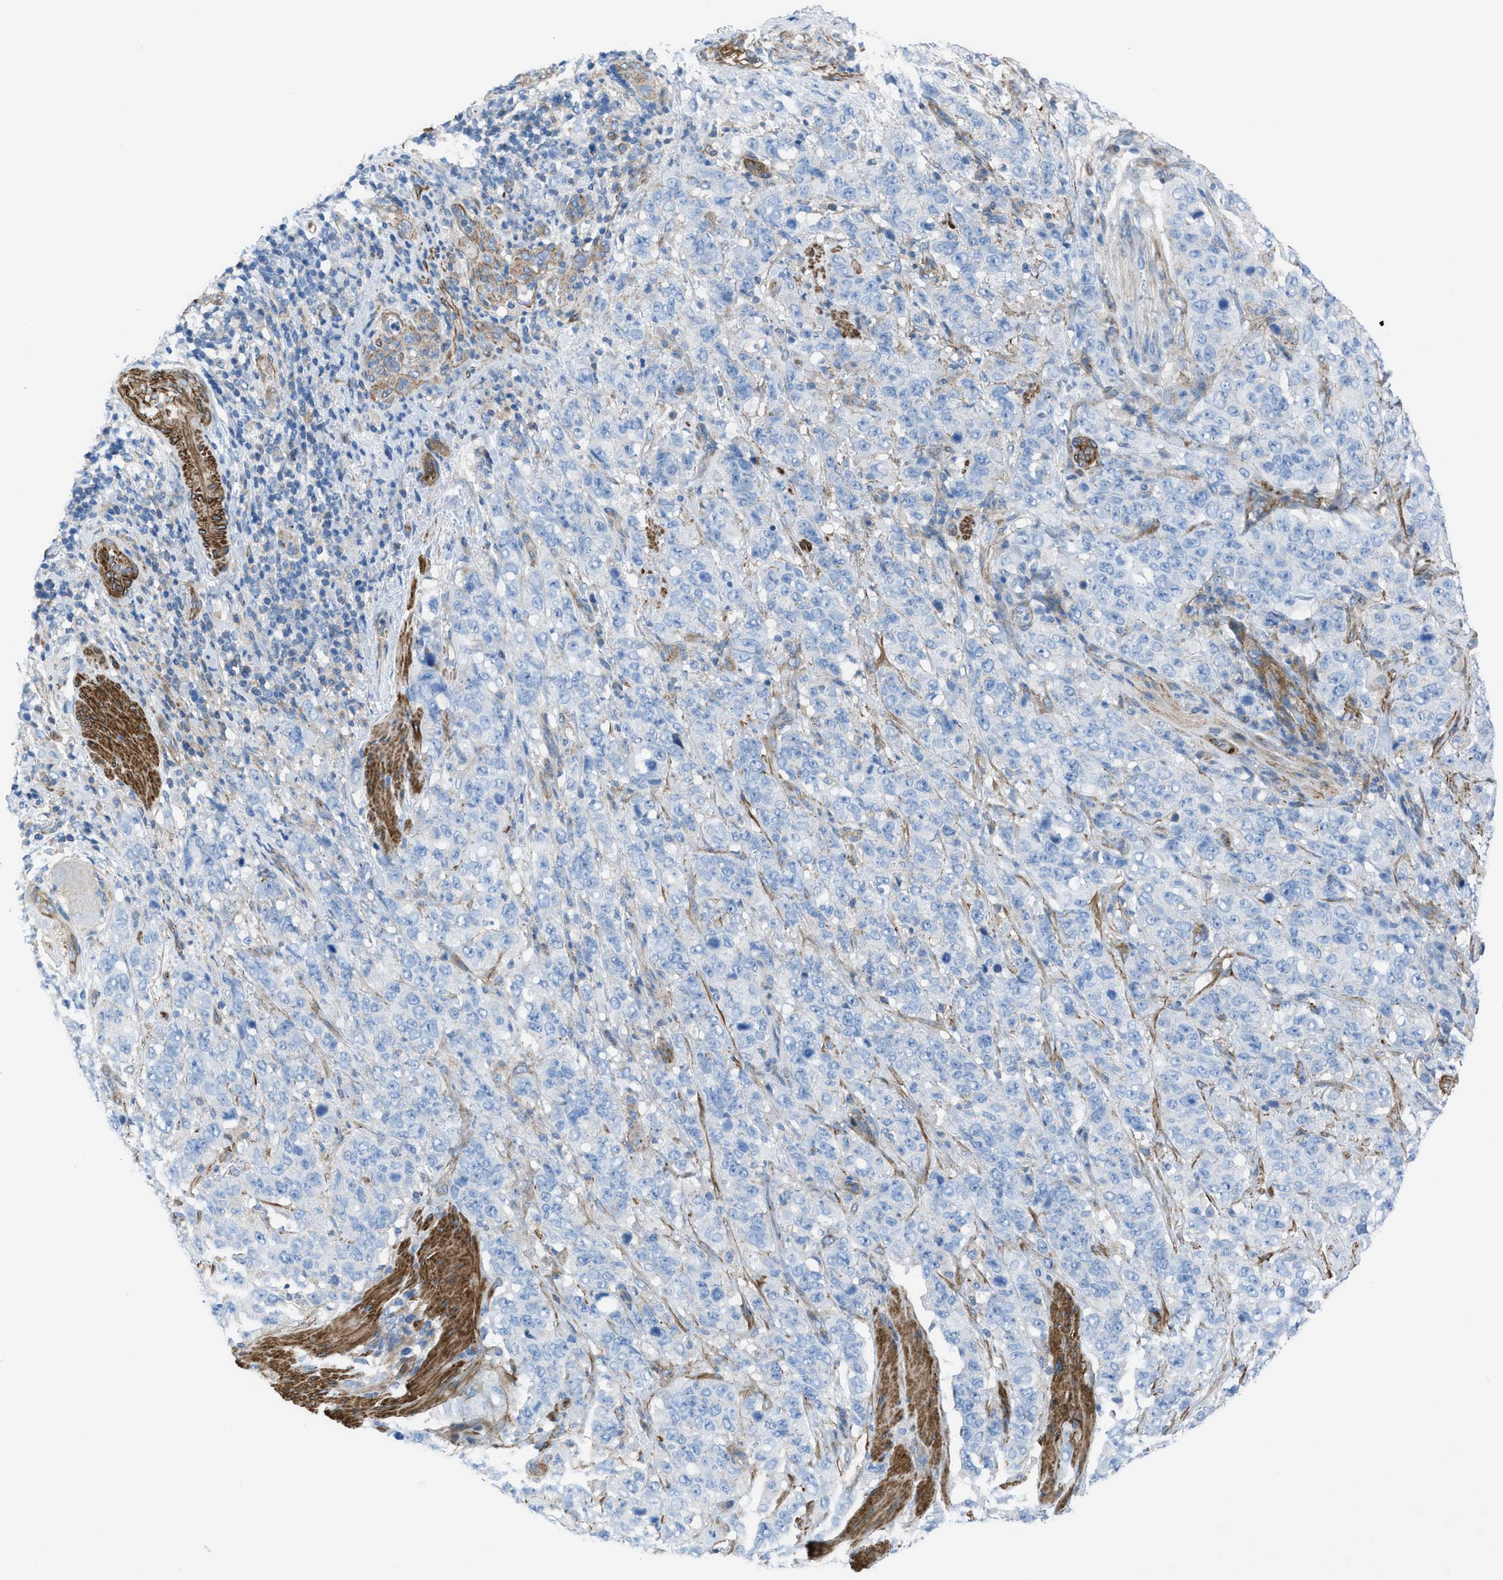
{"staining": {"intensity": "negative", "quantity": "none", "location": "none"}, "tissue": "stomach cancer", "cell_type": "Tumor cells", "image_type": "cancer", "snomed": [{"axis": "morphology", "description": "Adenocarcinoma, NOS"}, {"axis": "topography", "description": "Stomach"}], "caption": "A photomicrograph of stomach cancer (adenocarcinoma) stained for a protein shows no brown staining in tumor cells.", "gene": "KCNH7", "patient": {"sex": "male", "age": 48}}